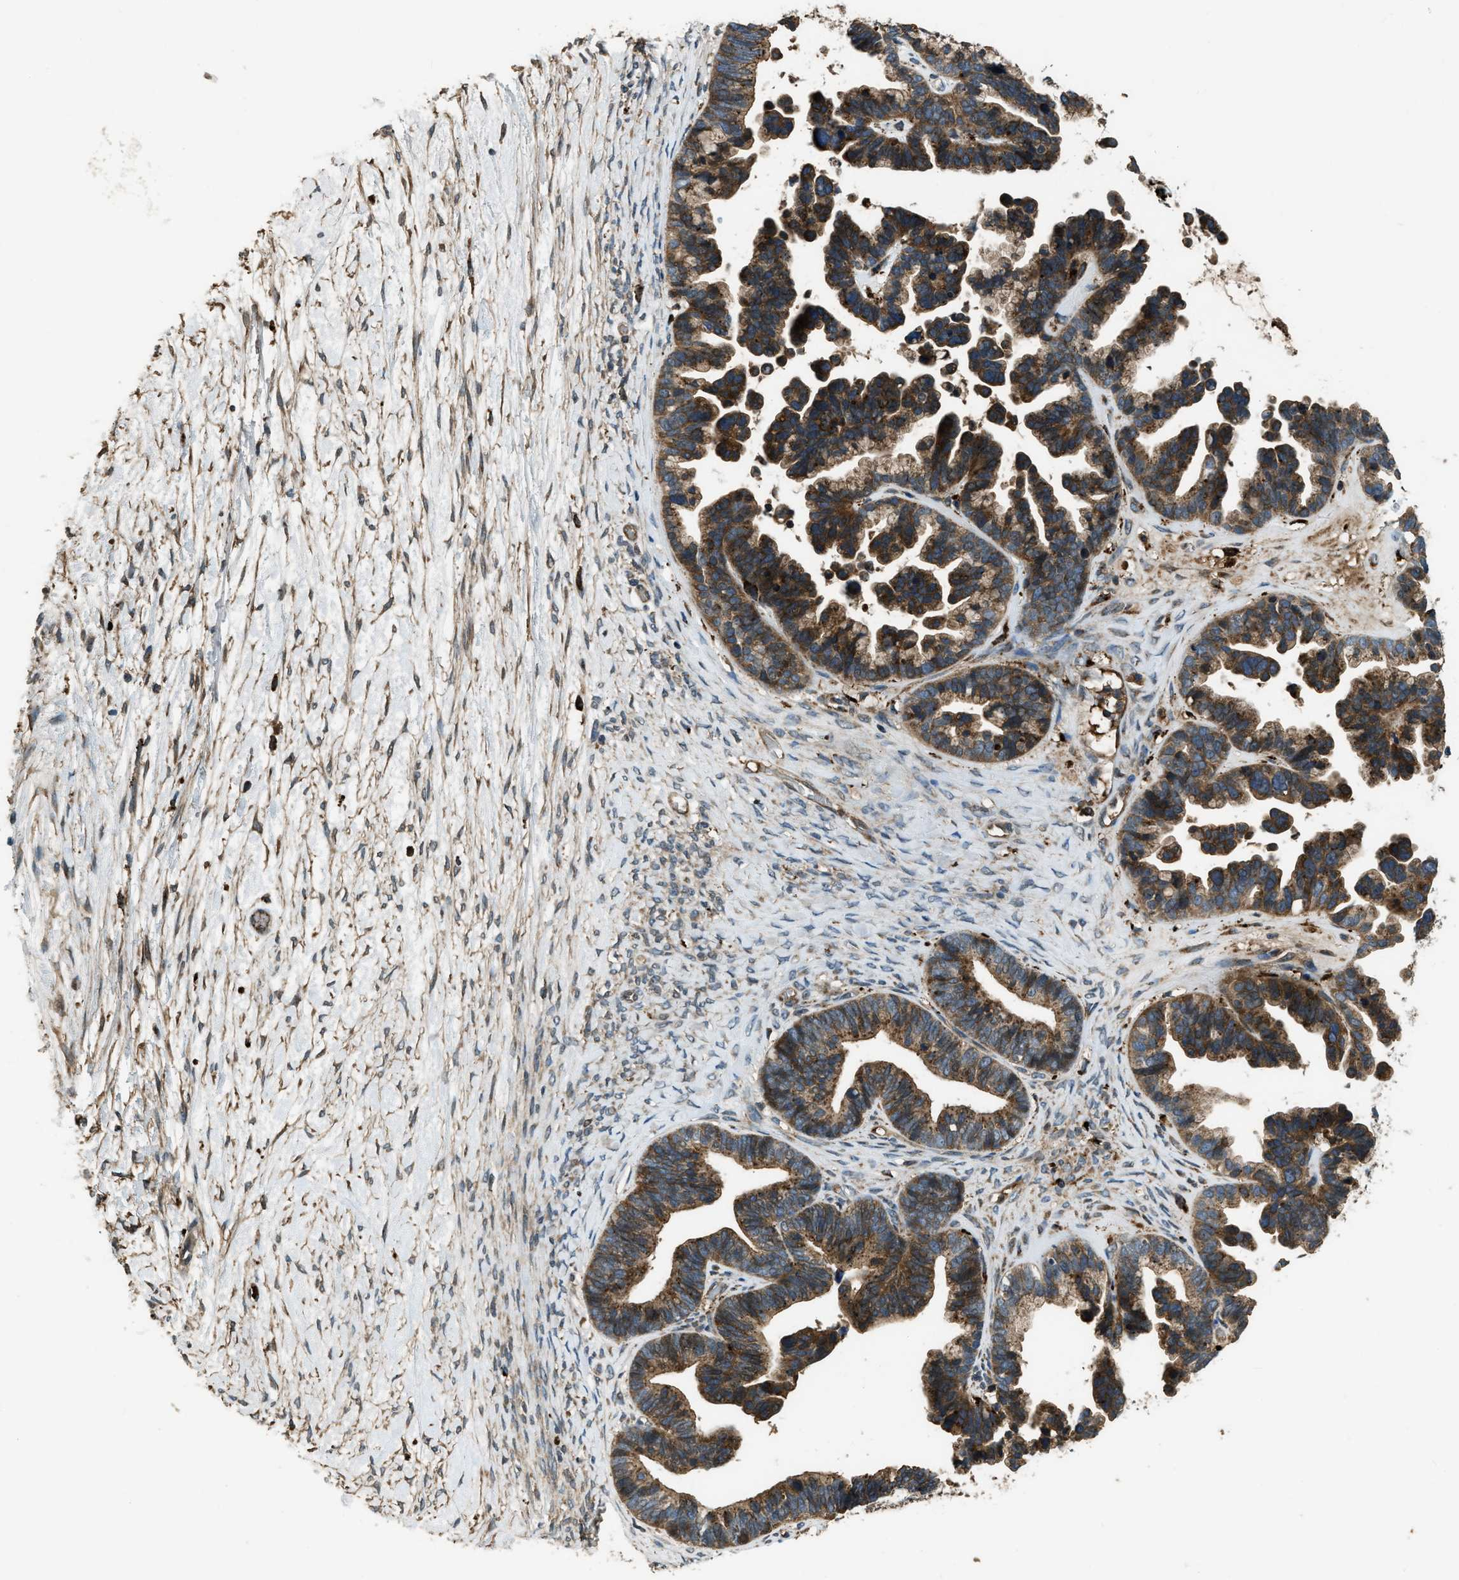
{"staining": {"intensity": "moderate", "quantity": ">75%", "location": "cytoplasmic/membranous"}, "tissue": "ovarian cancer", "cell_type": "Tumor cells", "image_type": "cancer", "snomed": [{"axis": "morphology", "description": "Cystadenocarcinoma, serous, NOS"}, {"axis": "topography", "description": "Ovary"}], "caption": "Tumor cells demonstrate medium levels of moderate cytoplasmic/membranous staining in approximately >75% of cells in ovarian cancer.", "gene": "GGH", "patient": {"sex": "female", "age": 56}}